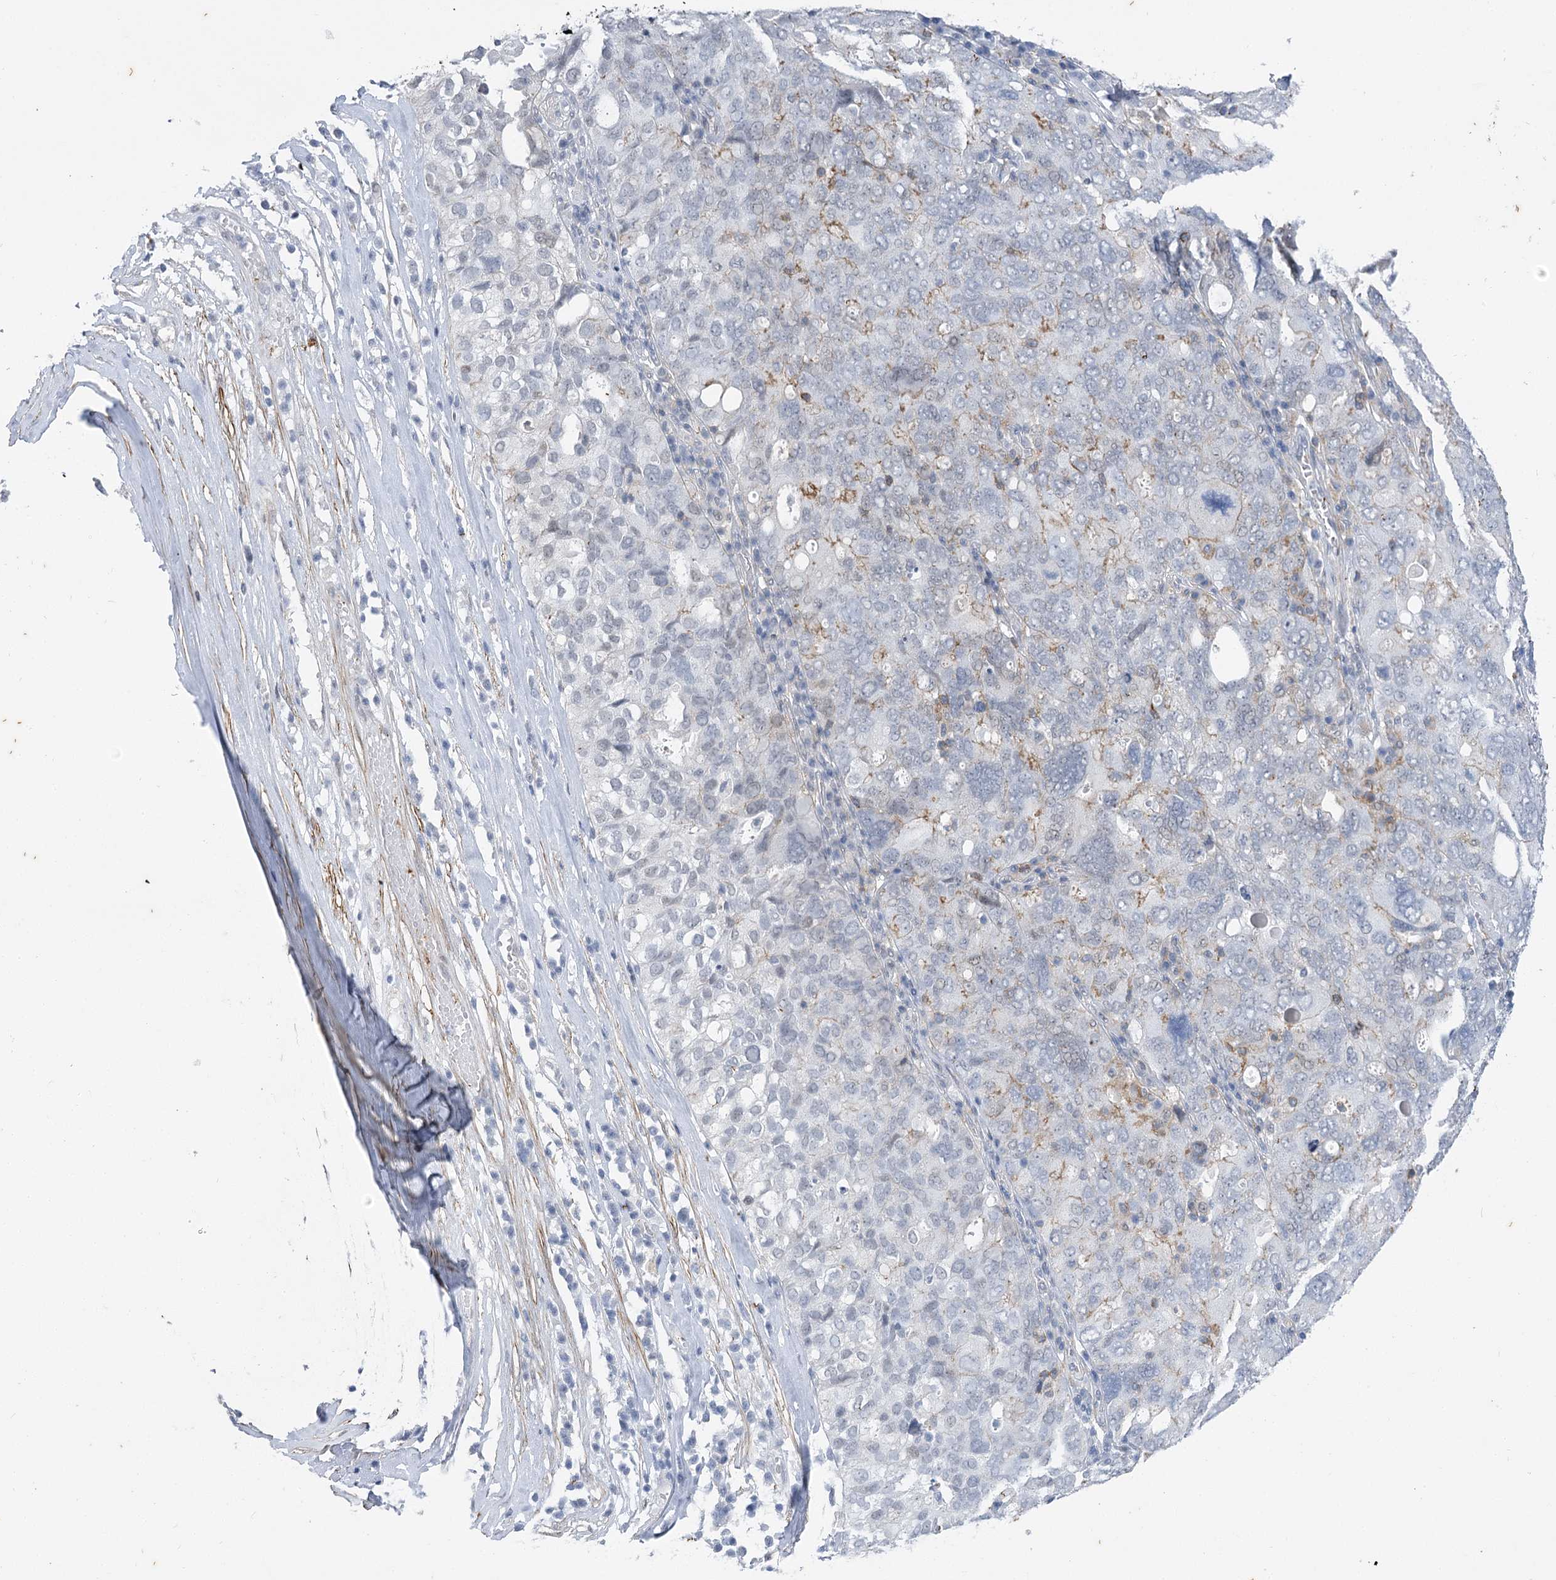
{"staining": {"intensity": "negative", "quantity": "none", "location": "none"}, "tissue": "ovarian cancer", "cell_type": "Tumor cells", "image_type": "cancer", "snomed": [{"axis": "morphology", "description": "Carcinoma, endometroid"}, {"axis": "topography", "description": "Ovary"}], "caption": "This micrograph is of endometroid carcinoma (ovarian) stained with immunohistochemistry (IHC) to label a protein in brown with the nuclei are counter-stained blue. There is no positivity in tumor cells. The staining is performed using DAB brown chromogen with nuclei counter-stained in using hematoxylin.", "gene": "AGXT2", "patient": {"sex": "female", "age": 62}}